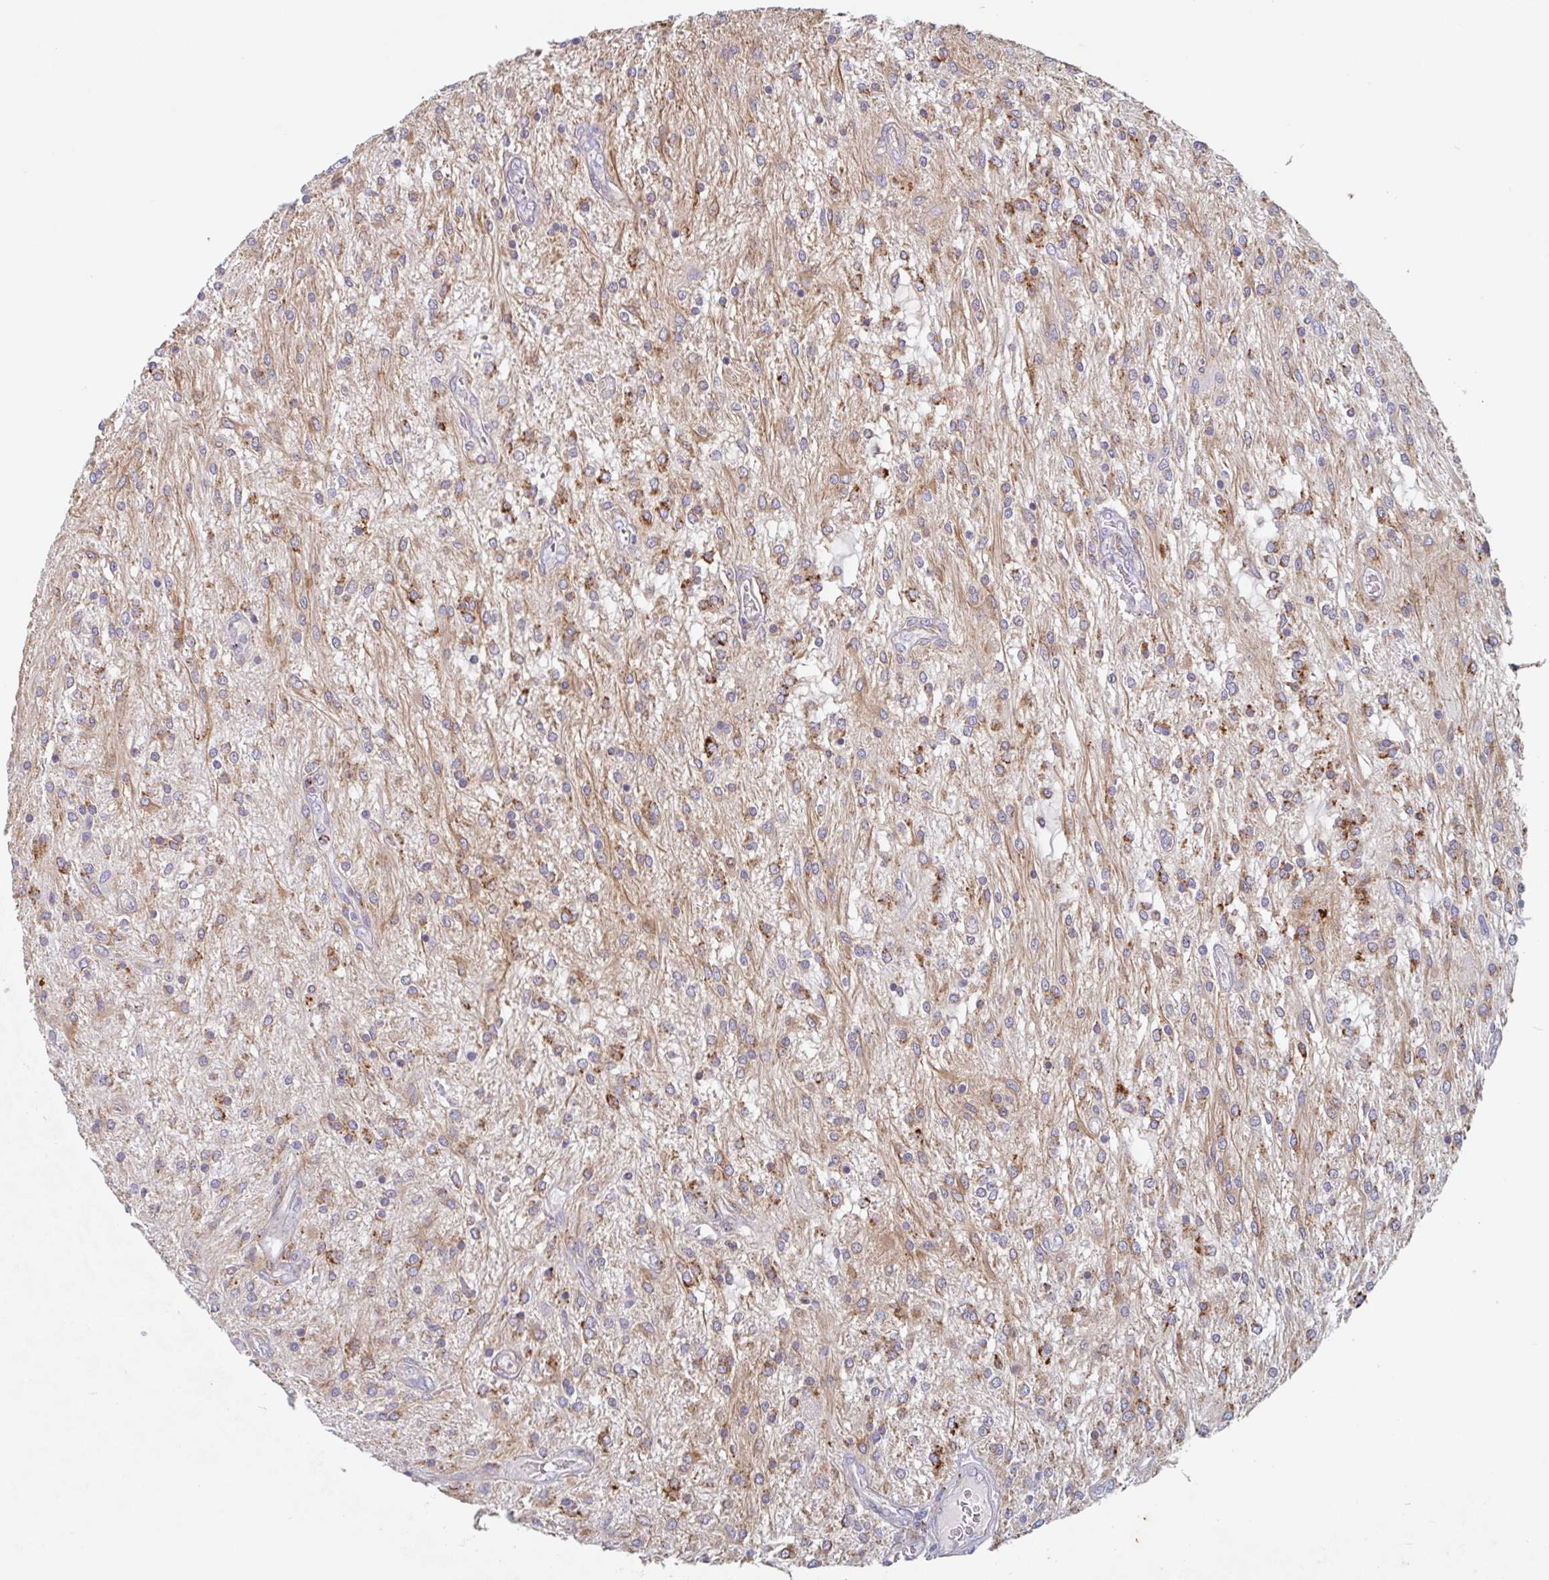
{"staining": {"intensity": "moderate", "quantity": ">75%", "location": "cytoplasmic/membranous"}, "tissue": "glioma", "cell_type": "Tumor cells", "image_type": "cancer", "snomed": [{"axis": "morphology", "description": "Glioma, malignant, Low grade"}, {"axis": "topography", "description": "Cerebellum"}], "caption": "Tumor cells demonstrate medium levels of moderate cytoplasmic/membranous expression in approximately >75% of cells in human malignant glioma (low-grade). The protein of interest is stained brown, and the nuclei are stained in blue (DAB IHC with brightfield microscopy, high magnification).", "gene": "MANBA", "patient": {"sex": "female", "age": 14}}